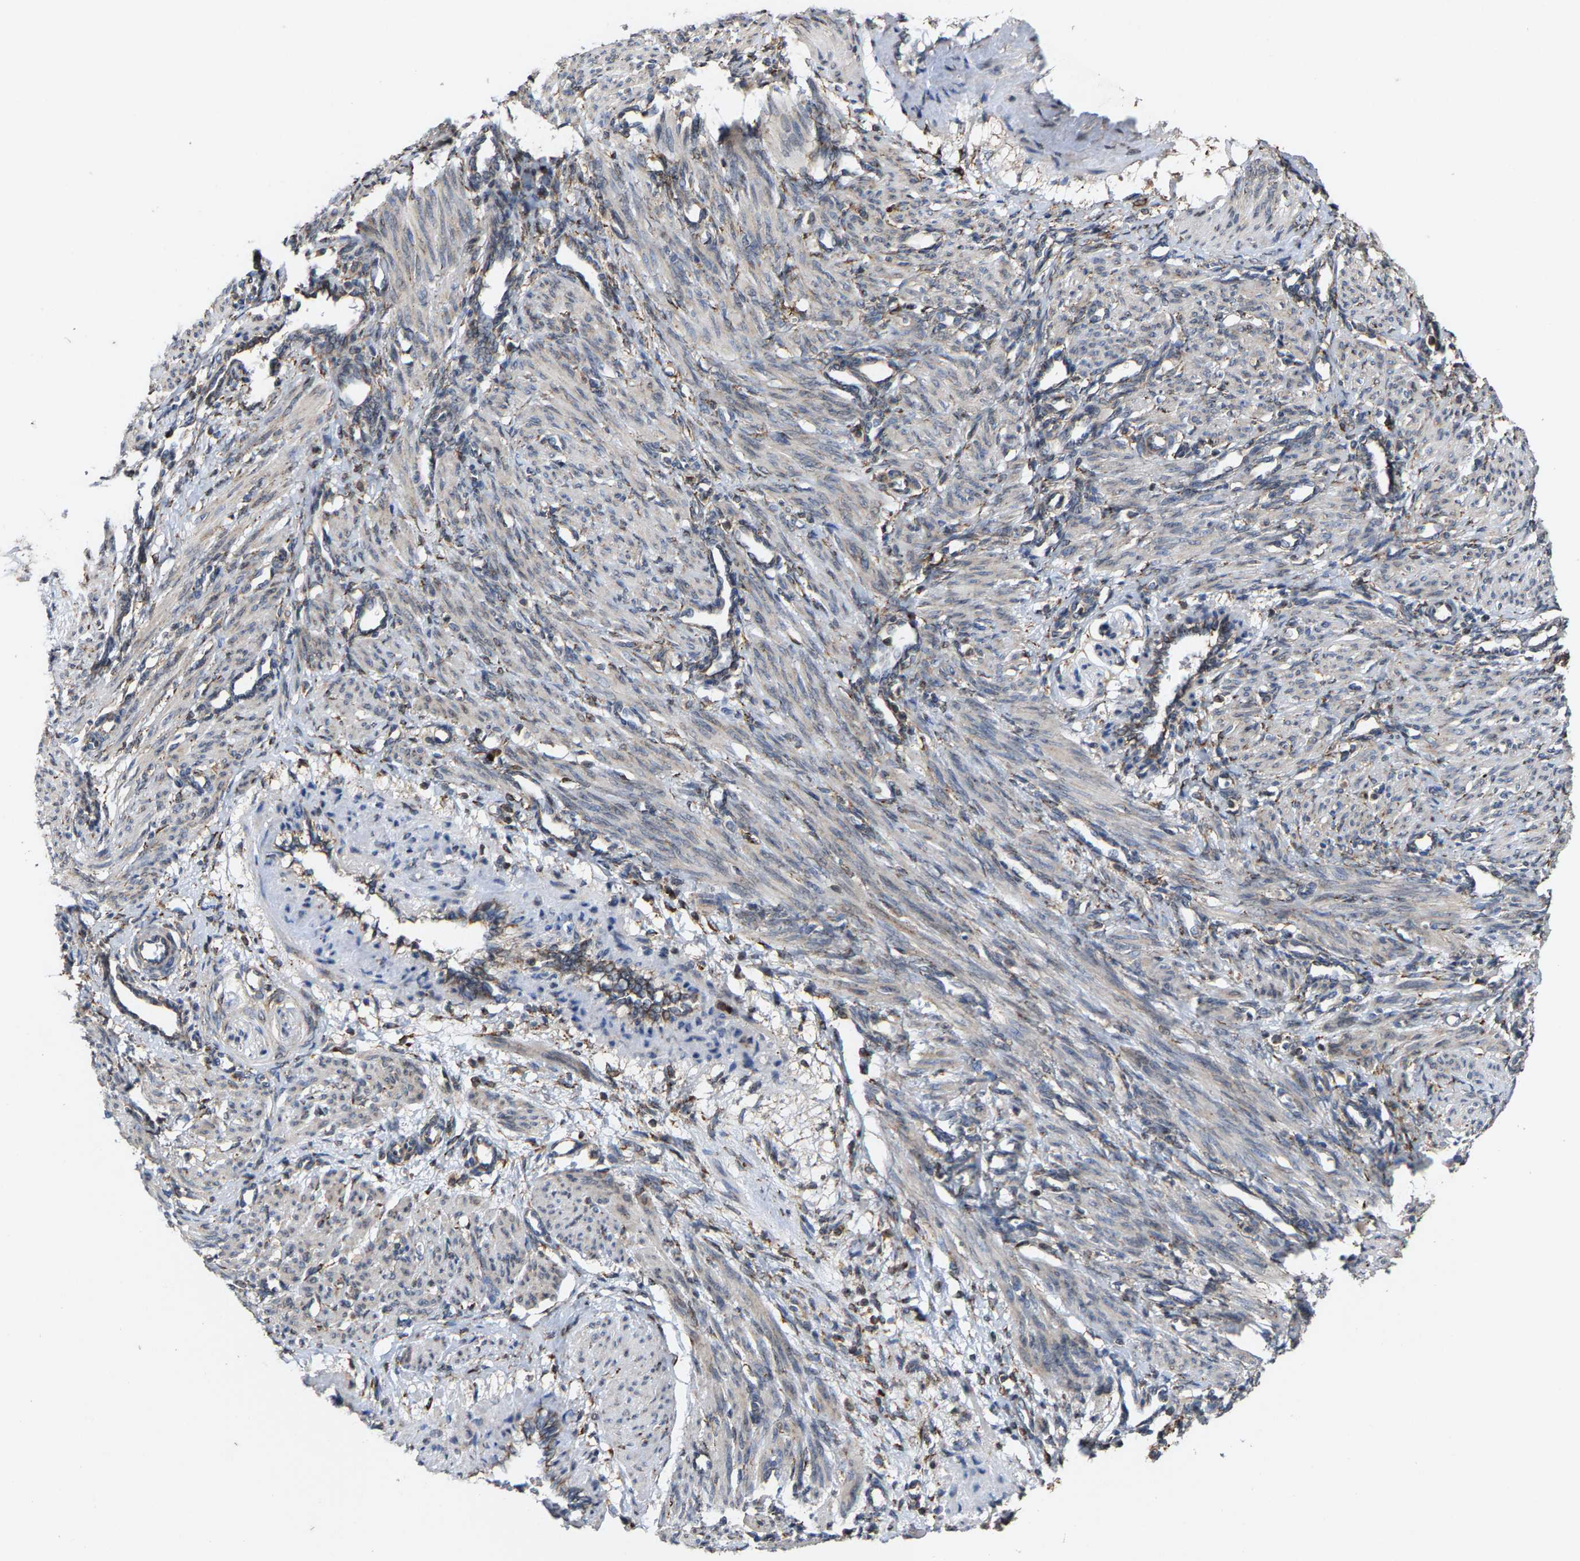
{"staining": {"intensity": "weak", "quantity": "25%-75%", "location": "cytoplasmic/membranous"}, "tissue": "smooth muscle", "cell_type": "Smooth muscle cells", "image_type": "normal", "snomed": [{"axis": "morphology", "description": "Normal tissue, NOS"}, {"axis": "topography", "description": "Endometrium"}], "caption": "About 25%-75% of smooth muscle cells in benign smooth muscle reveal weak cytoplasmic/membranous protein expression as visualized by brown immunohistochemical staining.", "gene": "FGD3", "patient": {"sex": "female", "age": 33}}